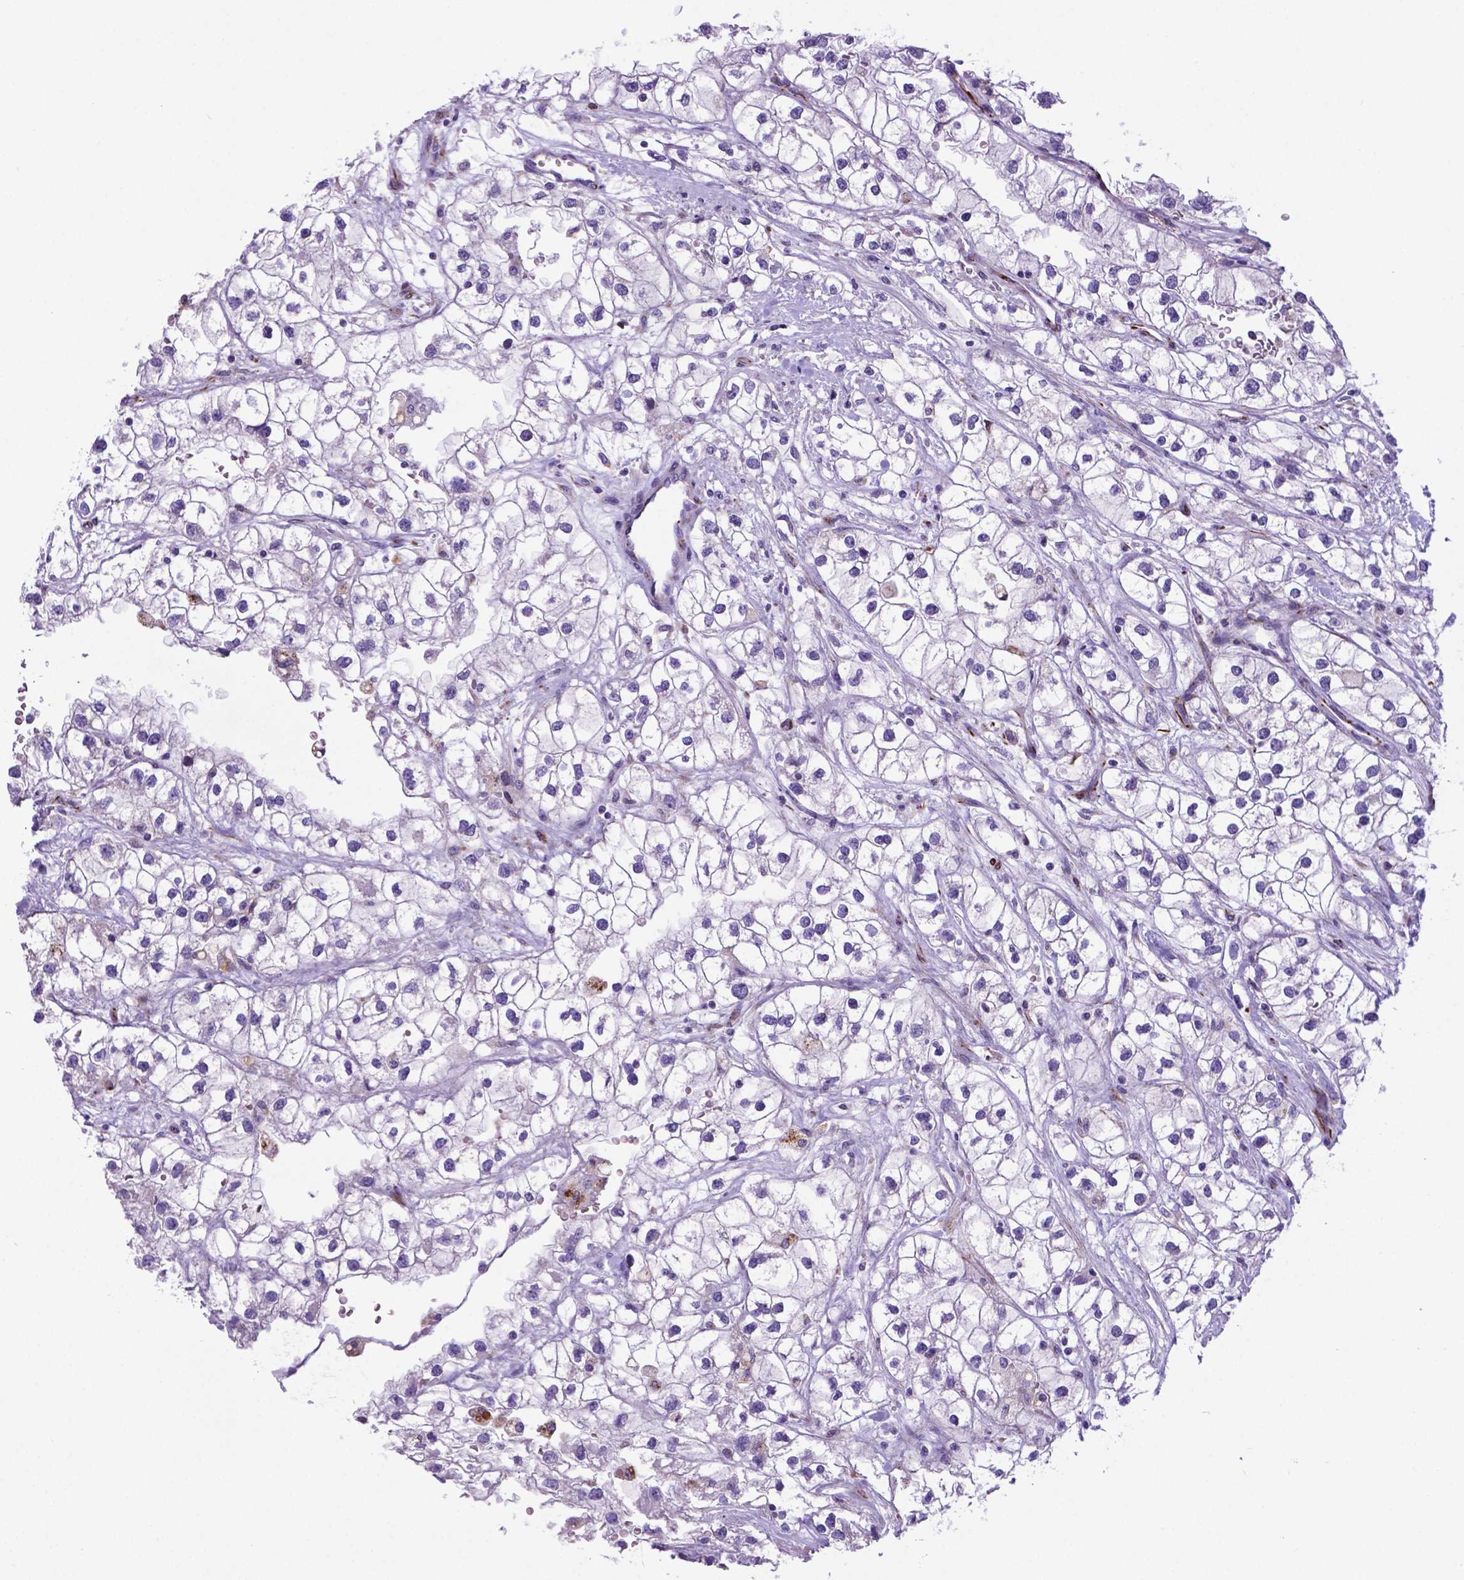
{"staining": {"intensity": "negative", "quantity": "none", "location": "none"}, "tissue": "renal cancer", "cell_type": "Tumor cells", "image_type": "cancer", "snomed": [{"axis": "morphology", "description": "Adenocarcinoma, NOS"}, {"axis": "topography", "description": "Kidney"}], "caption": "Immunohistochemistry photomicrograph of human renal cancer stained for a protein (brown), which displays no expression in tumor cells.", "gene": "LZTR1", "patient": {"sex": "male", "age": 59}}